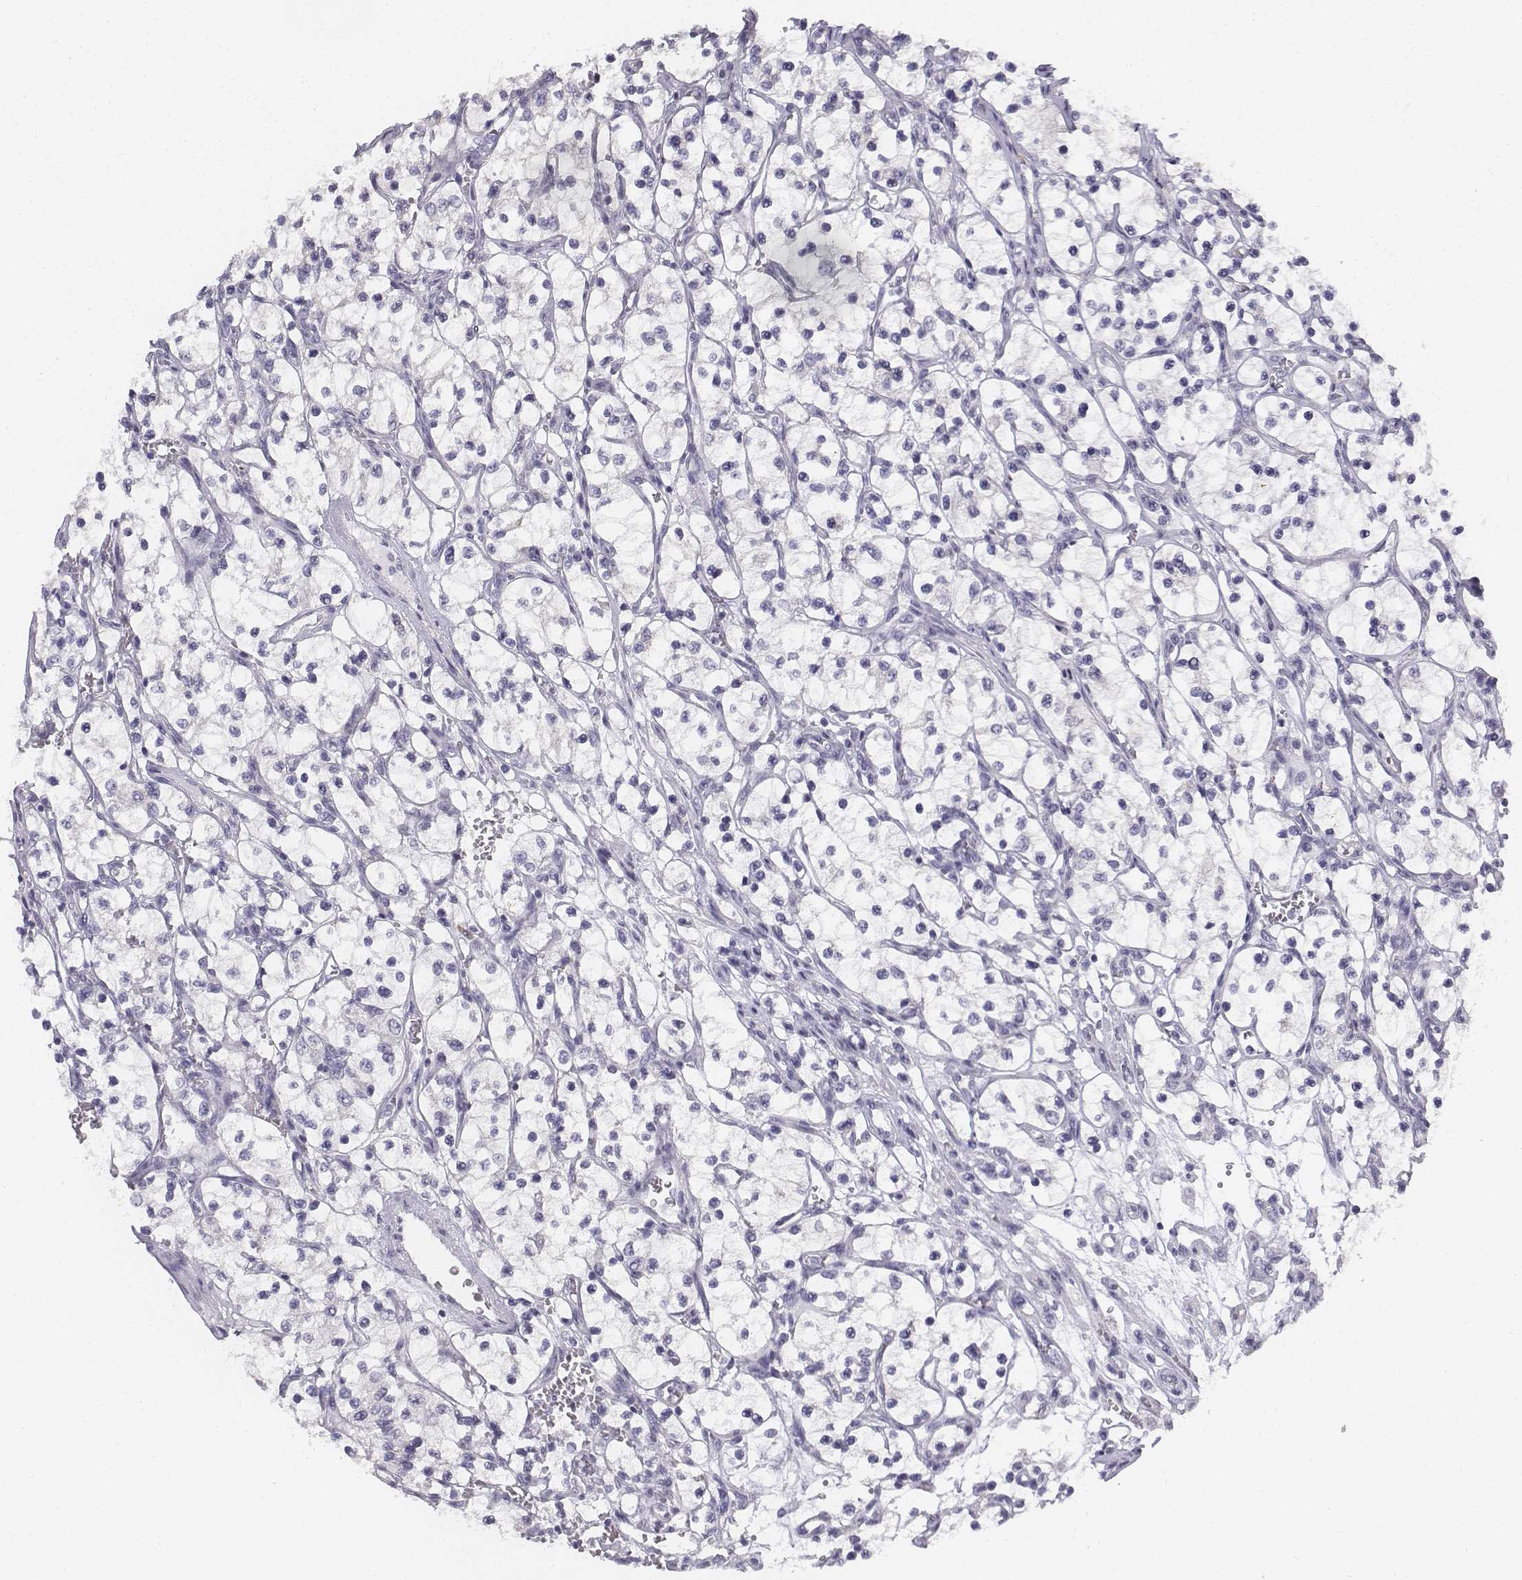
{"staining": {"intensity": "negative", "quantity": "none", "location": "none"}, "tissue": "renal cancer", "cell_type": "Tumor cells", "image_type": "cancer", "snomed": [{"axis": "morphology", "description": "Adenocarcinoma, NOS"}, {"axis": "topography", "description": "Kidney"}], "caption": "This is an IHC photomicrograph of human renal cancer. There is no expression in tumor cells.", "gene": "PENK", "patient": {"sex": "female", "age": 69}}